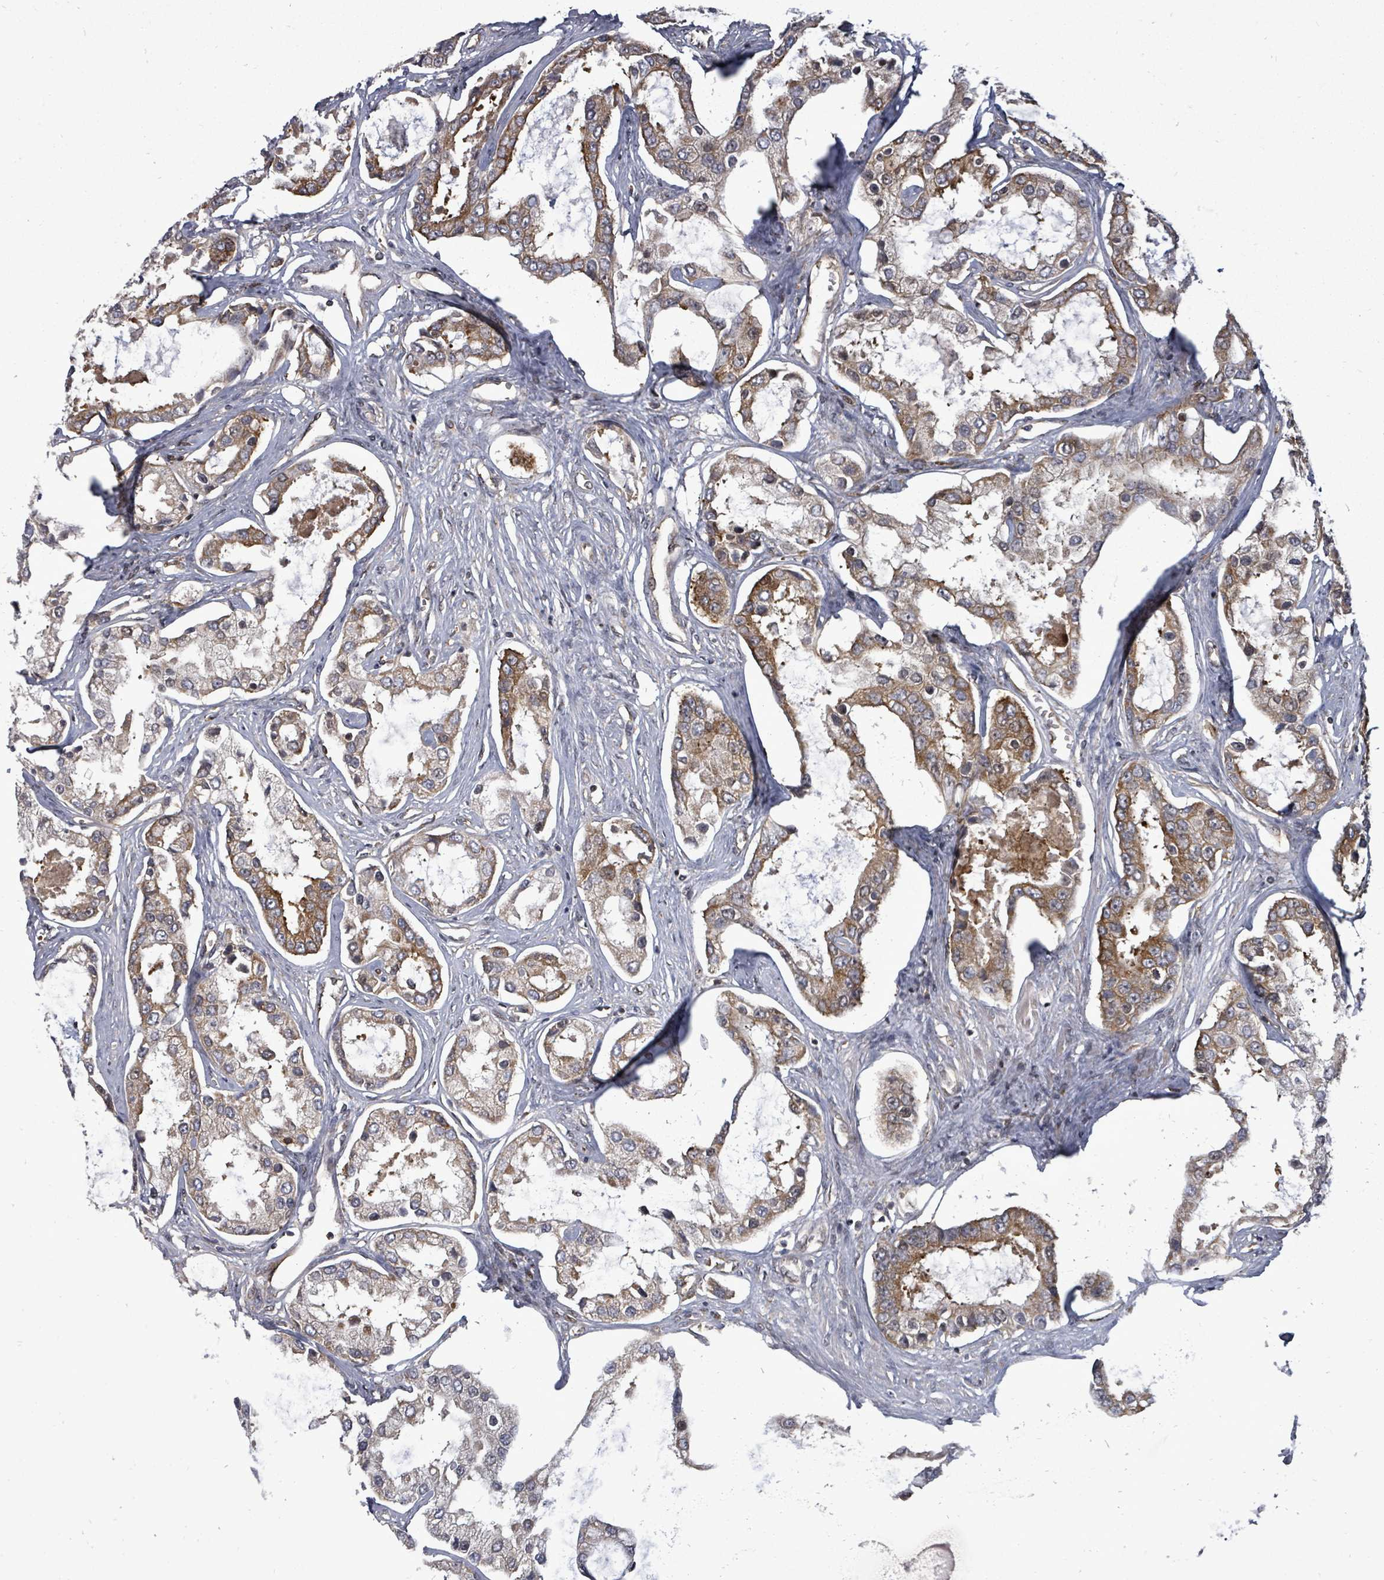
{"staining": {"intensity": "moderate", "quantity": "25%-75%", "location": "cytoplasmic/membranous"}, "tissue": "prostate cancer", "cell_type": "Tumor cells", "image_type": "cancer", "snomed": [{"axis": "morphology", "description": "Adenocarcinoma, Low grade"}, {"axis": "topography", "description": "Prostate"}], "caption": "Immunohistochemistry (IHC) photomicrograph of low-grade adenocarcinoma (prostate) stained for a protein (brown), which demonstrates medium levels of moderate cytoplasmic/membranous expression in approximately 25%-75% of tumor cells.", "gene": "EIF3C", "patient": {"sex": "male", "age": 68}}